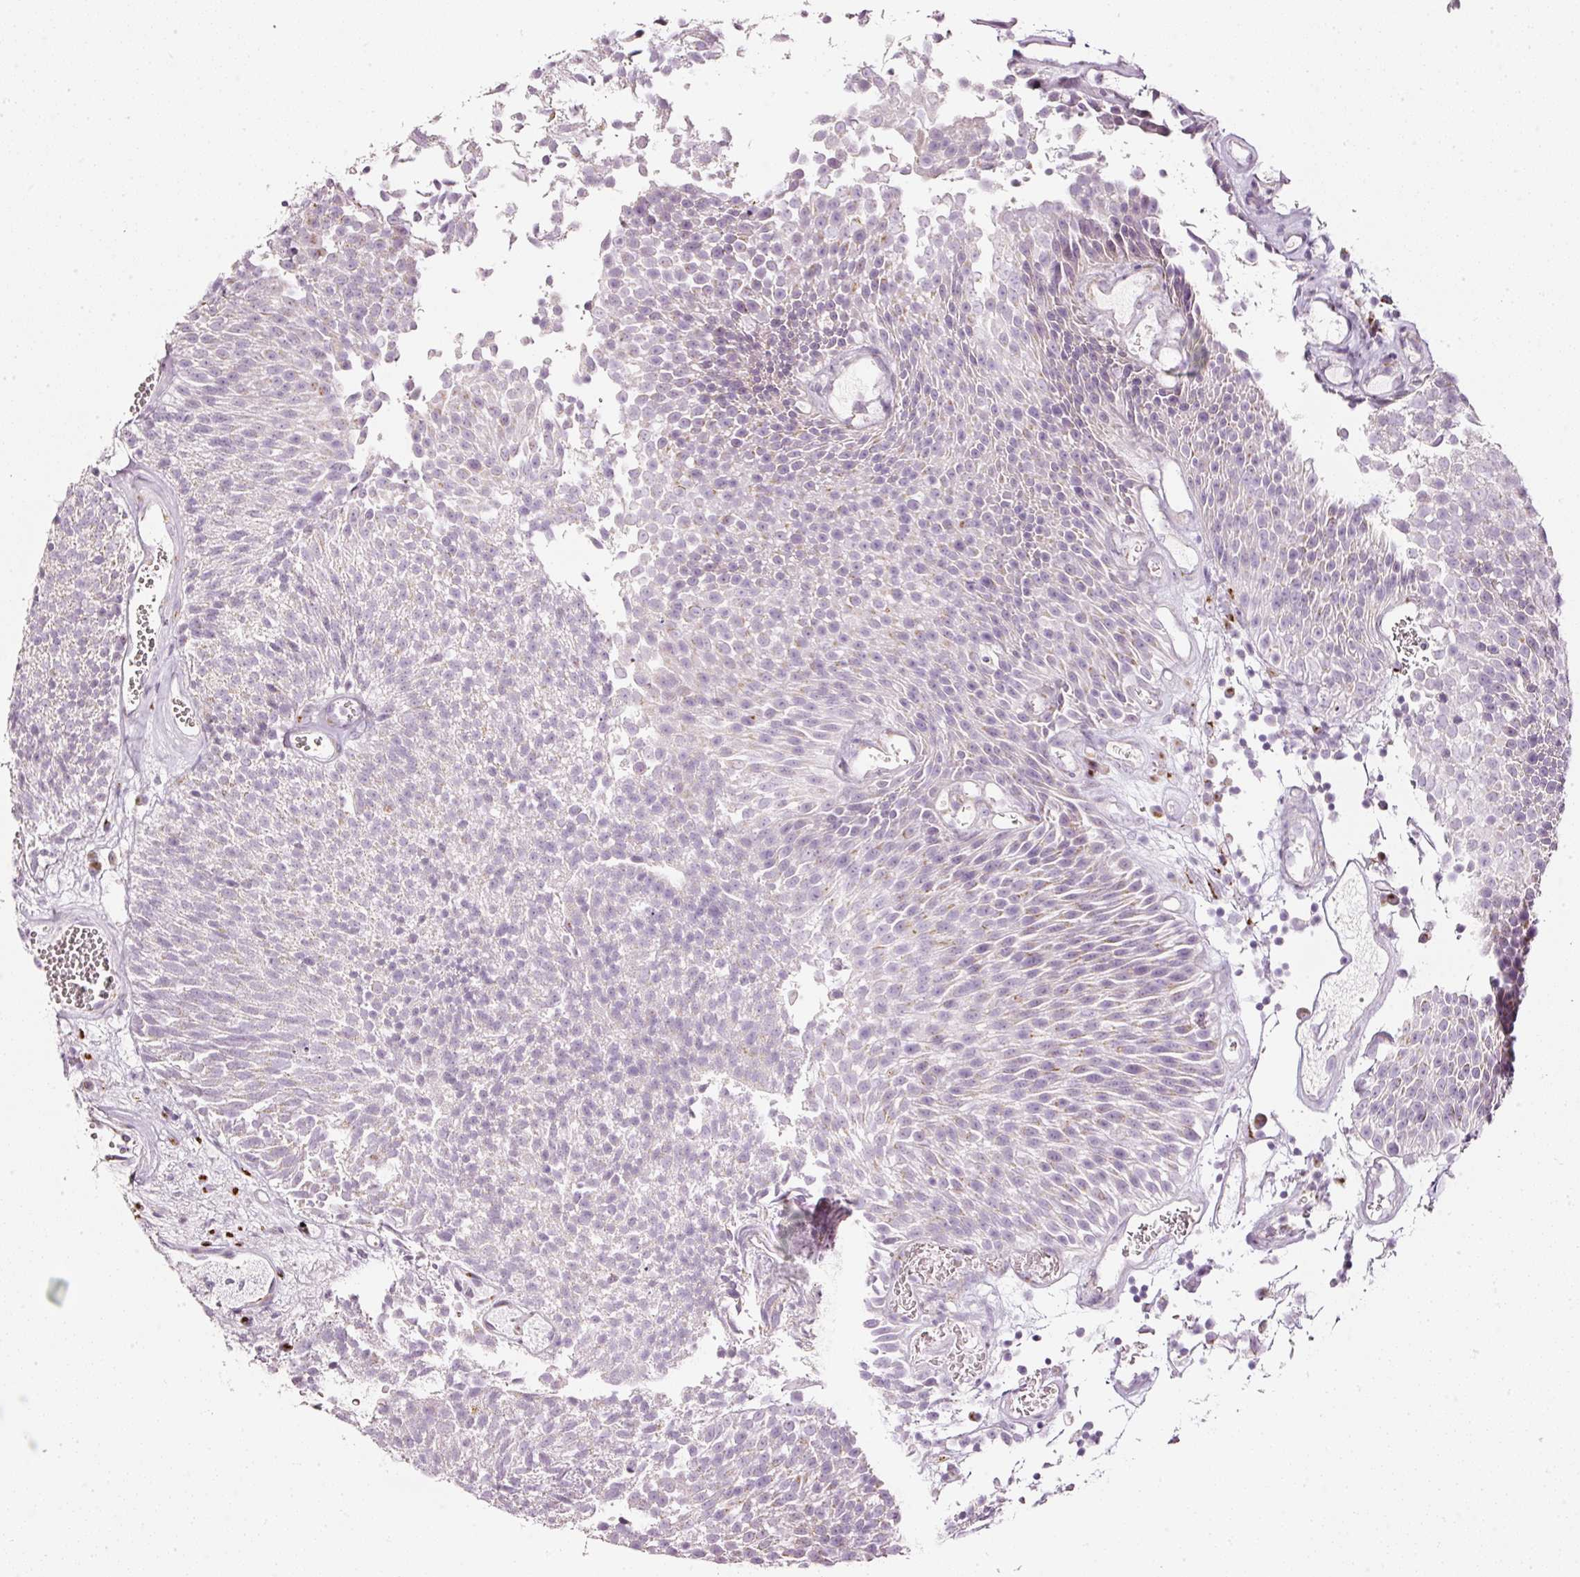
{"staining": {"intensity": "negative", "quantity": "none", "location": "none"}, "tissue": "urothelial cancer", "cell_type": "Tumor cells", "image_type": "cancer", "snomed": [{"axis": "morphology", "description": "Urothelial carcinoma, Low grade"}, {"axis": "topography", "description": "Urinary bladder"}], "caption": "The IHC image has no significant staining in tumor cells of low-grade urothelial carcinoma tissue.", "gene": "SDF4", "patient": {"sex": "female", "age": 79}}